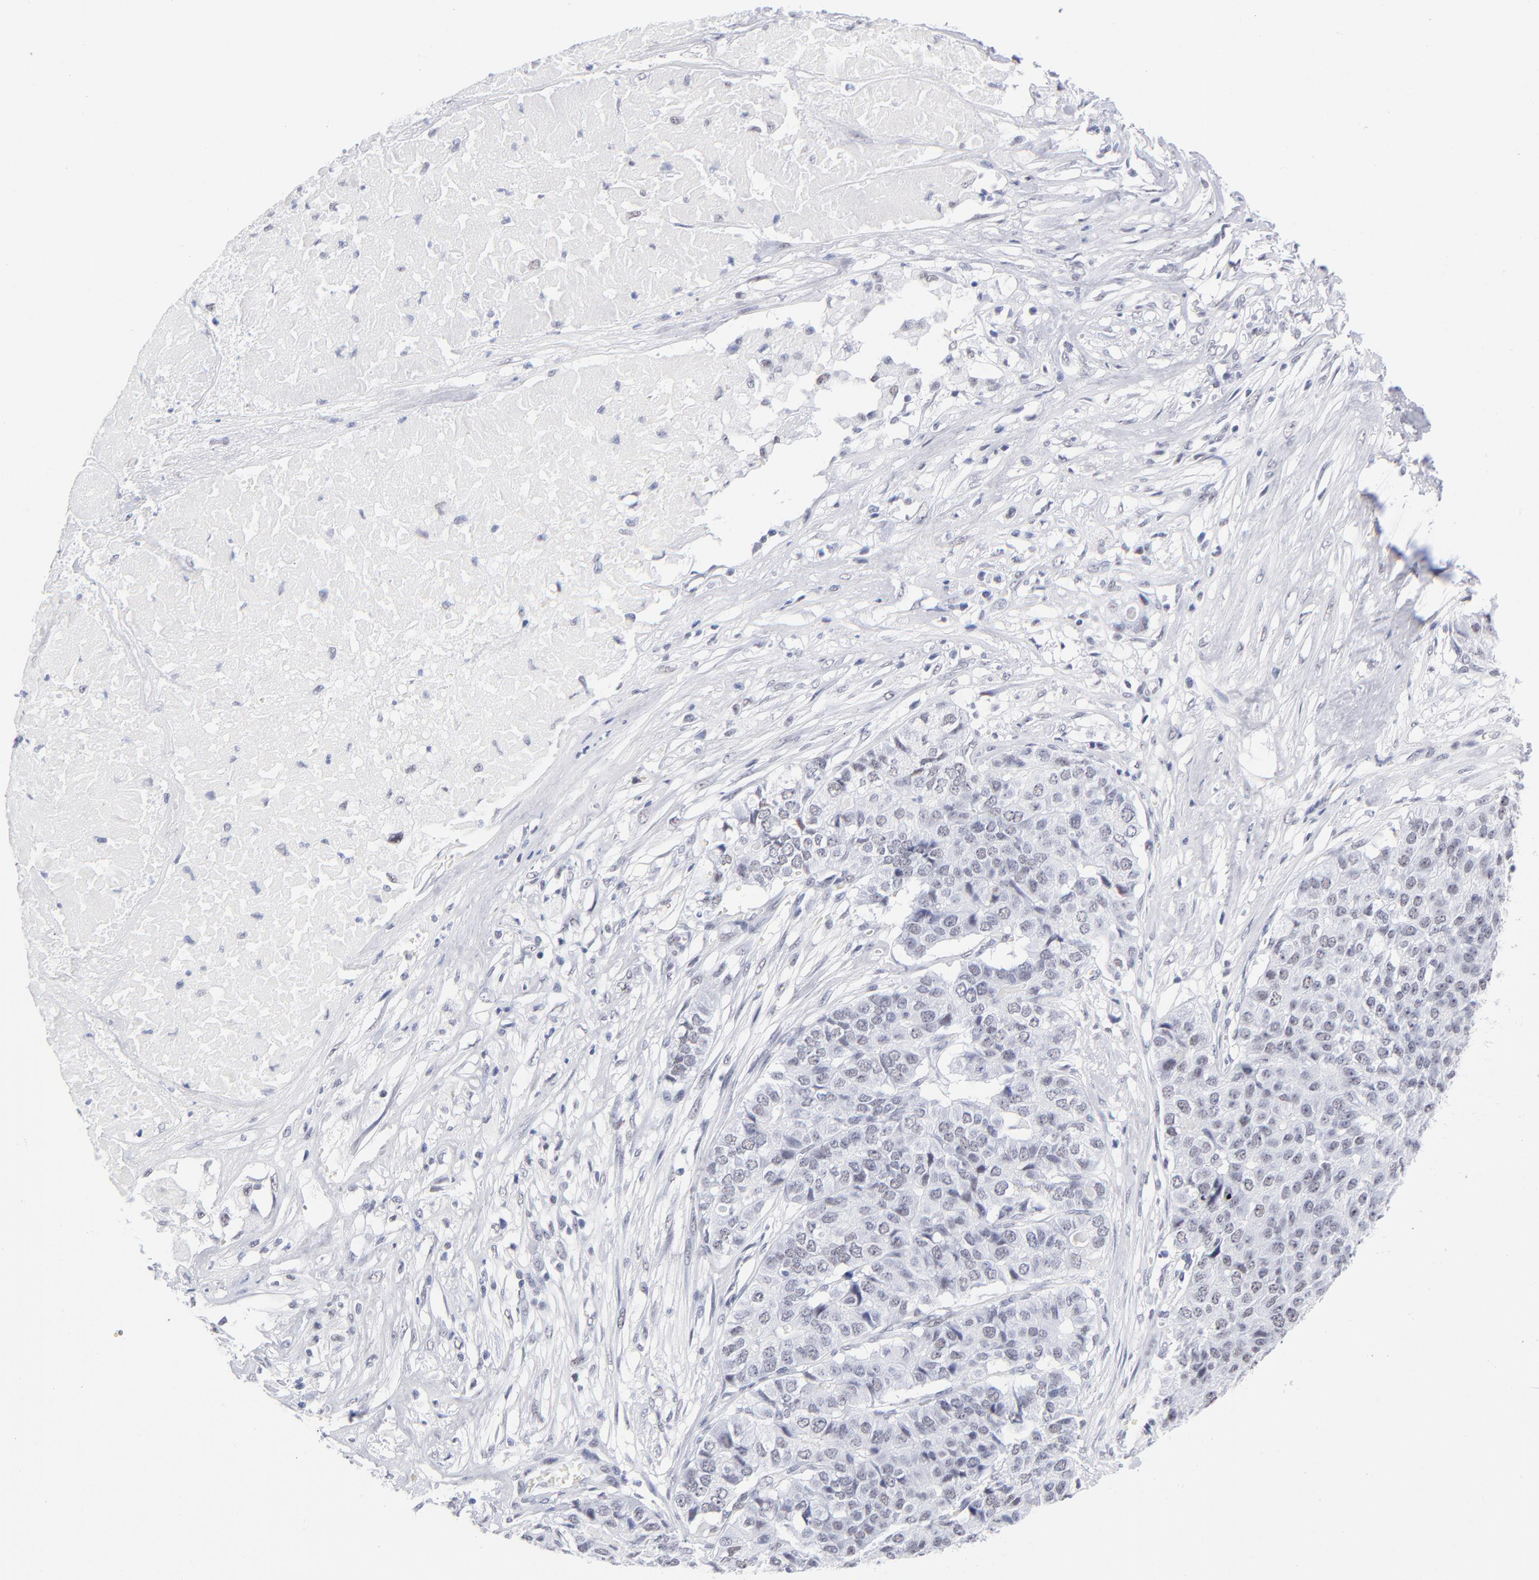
{"staining": {"intensity": "weak", "quantity": "<25%", "location": "nuclear"}, "tissue": "pancreatic cancer", "cell_type": "Tumor cells", "image_type": "cancer", "snomed": [{"axis": "morphology", "description": "Adenocarcinoma, NOS"}, {"axis": "topography", "description": "Pancreas"}], "caption": "High power microscopy histopathology image of an immunohistochemistry histopathology image of adenocarcinoma (pancreatic), revealing no significant expression in tumor cells.", "gene": "SNRPB", "patient": {"sex": "male", "age": 50}}